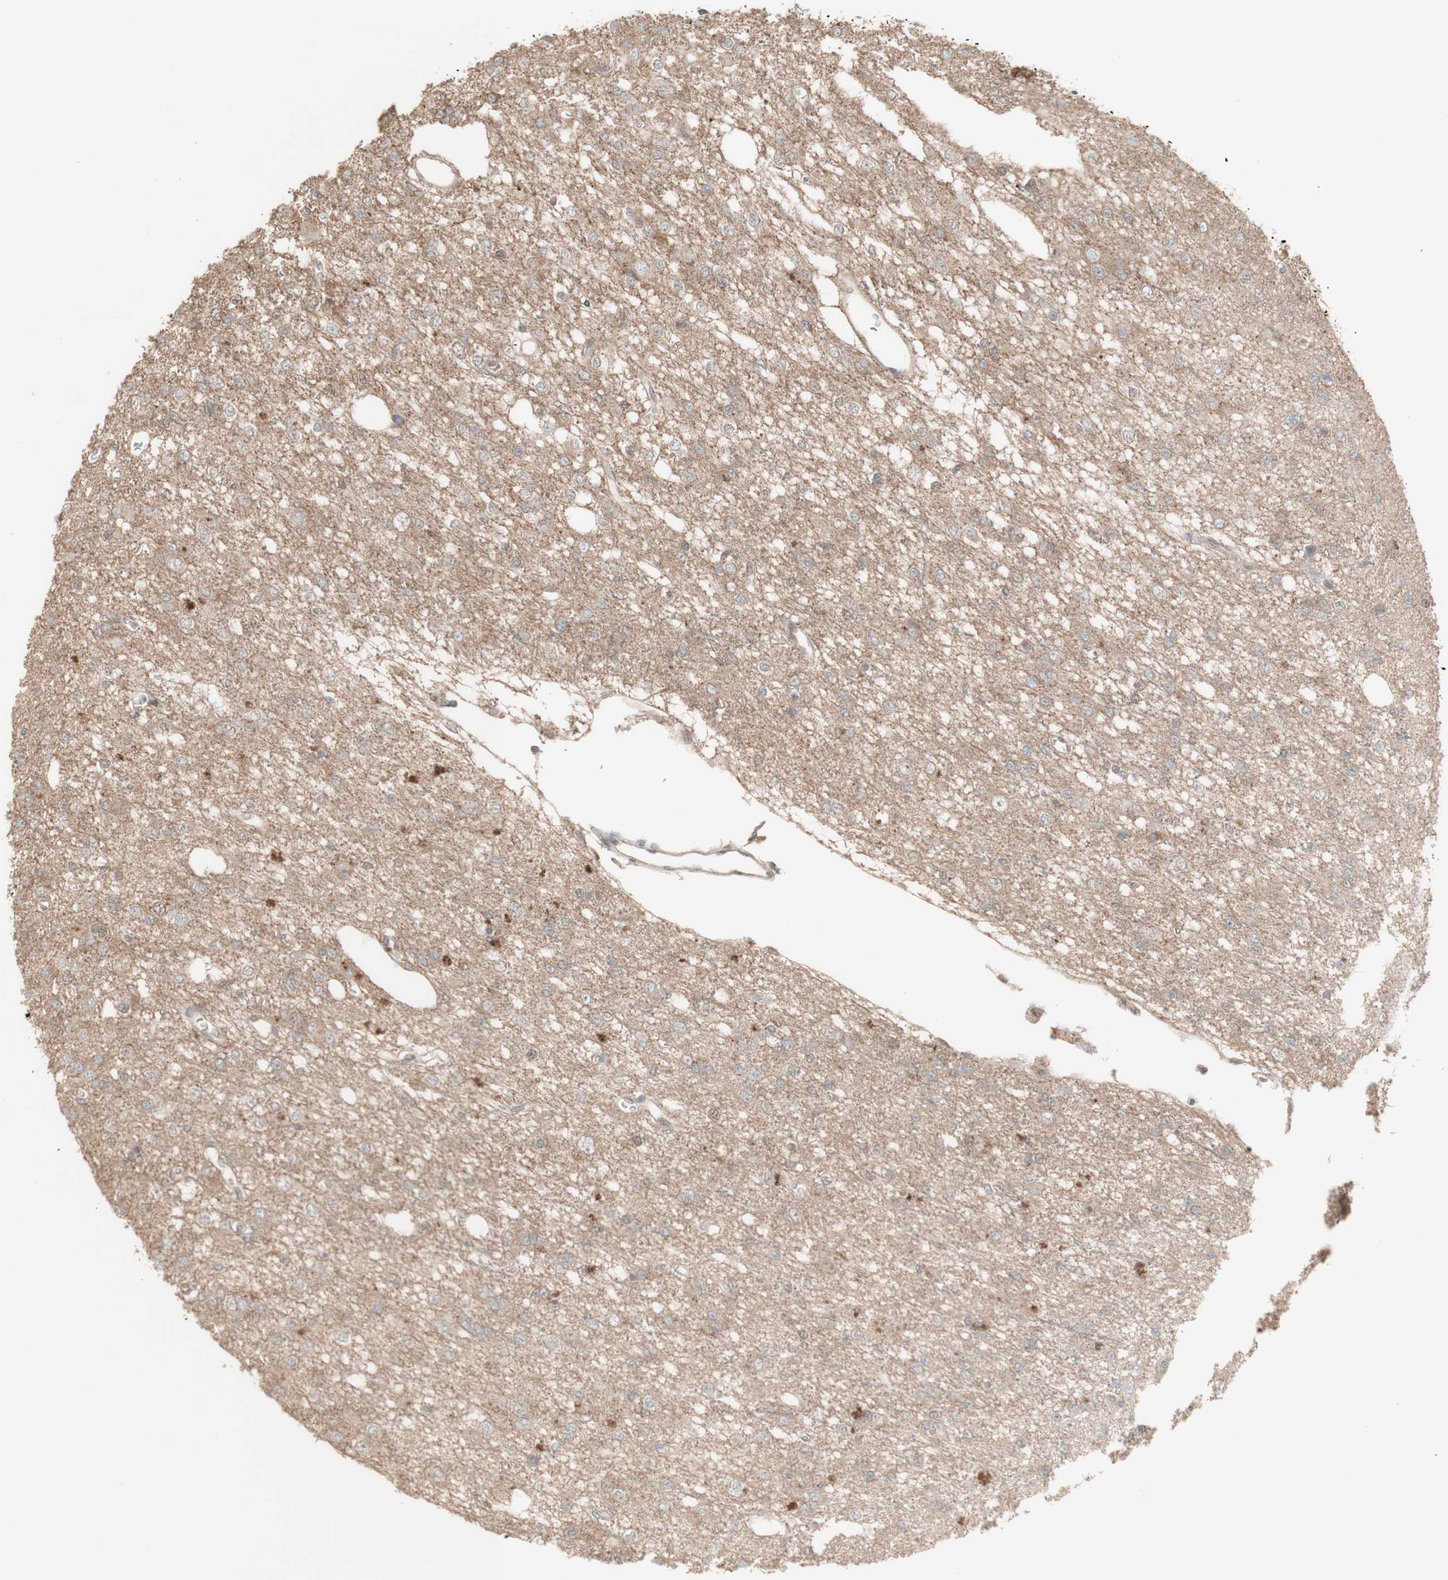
{"staining": {"intensity": "negative", "quantity": "none", "location": "none"}, "tissue": "glioma", "cell_type": "Tumor cells", "image_type": "cancer", "snomed": [{"axis": "morphology", "description": "Glioma, malignant, Low grade"}, {"axis": "topography", "description": "Brain"}], "caption": "Immunohistochemistry (IHC) image of human malignant low-grade glioma stained for a protein (brown), which demonstrates no positivity in tumor cells.", "gene": "MSH6", "patient": {"sex": "male", "age": 38}}